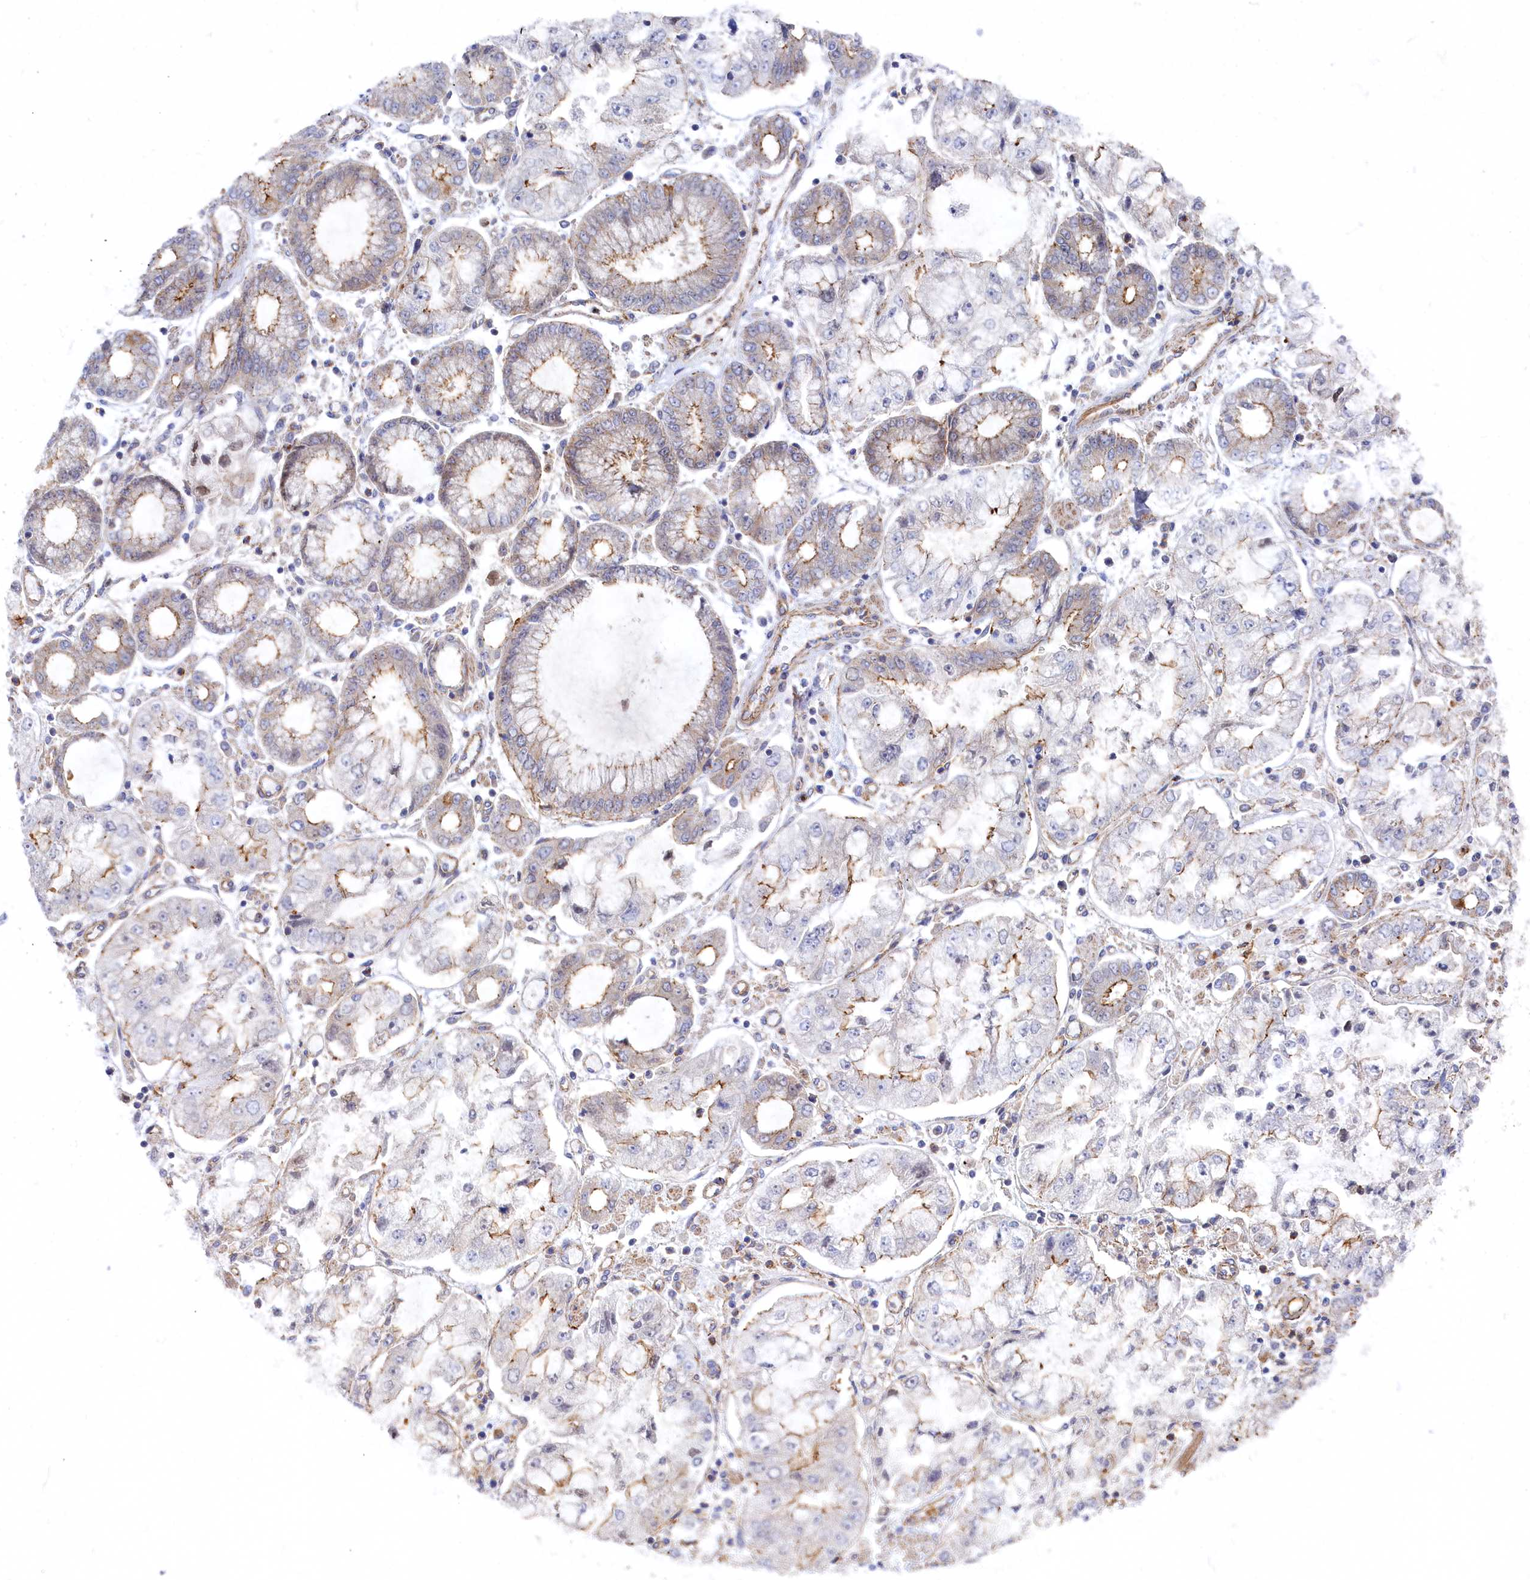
{"staining": {"intensity": "moderate", "quantity": "<25%", "location": "cytoplasmic/membranous"}, "tissue": "stomach cancer", "cell_type": "Tumor cells", "image_type": "cancer", "snomed": [{"axis": "morphology", "description": "Adenocarcinoma, NOS"}, {"axis": "topography", "description": "Stomach"}], "caption": "A histopathology image of human stomach cancer (adenocarcinoma) stained for a protein reveals moderate cytoplasmic/membranous brown staining in tumor cells.", "gene": "PSMG2", "patient": {"sex": "male", "age": 76}}